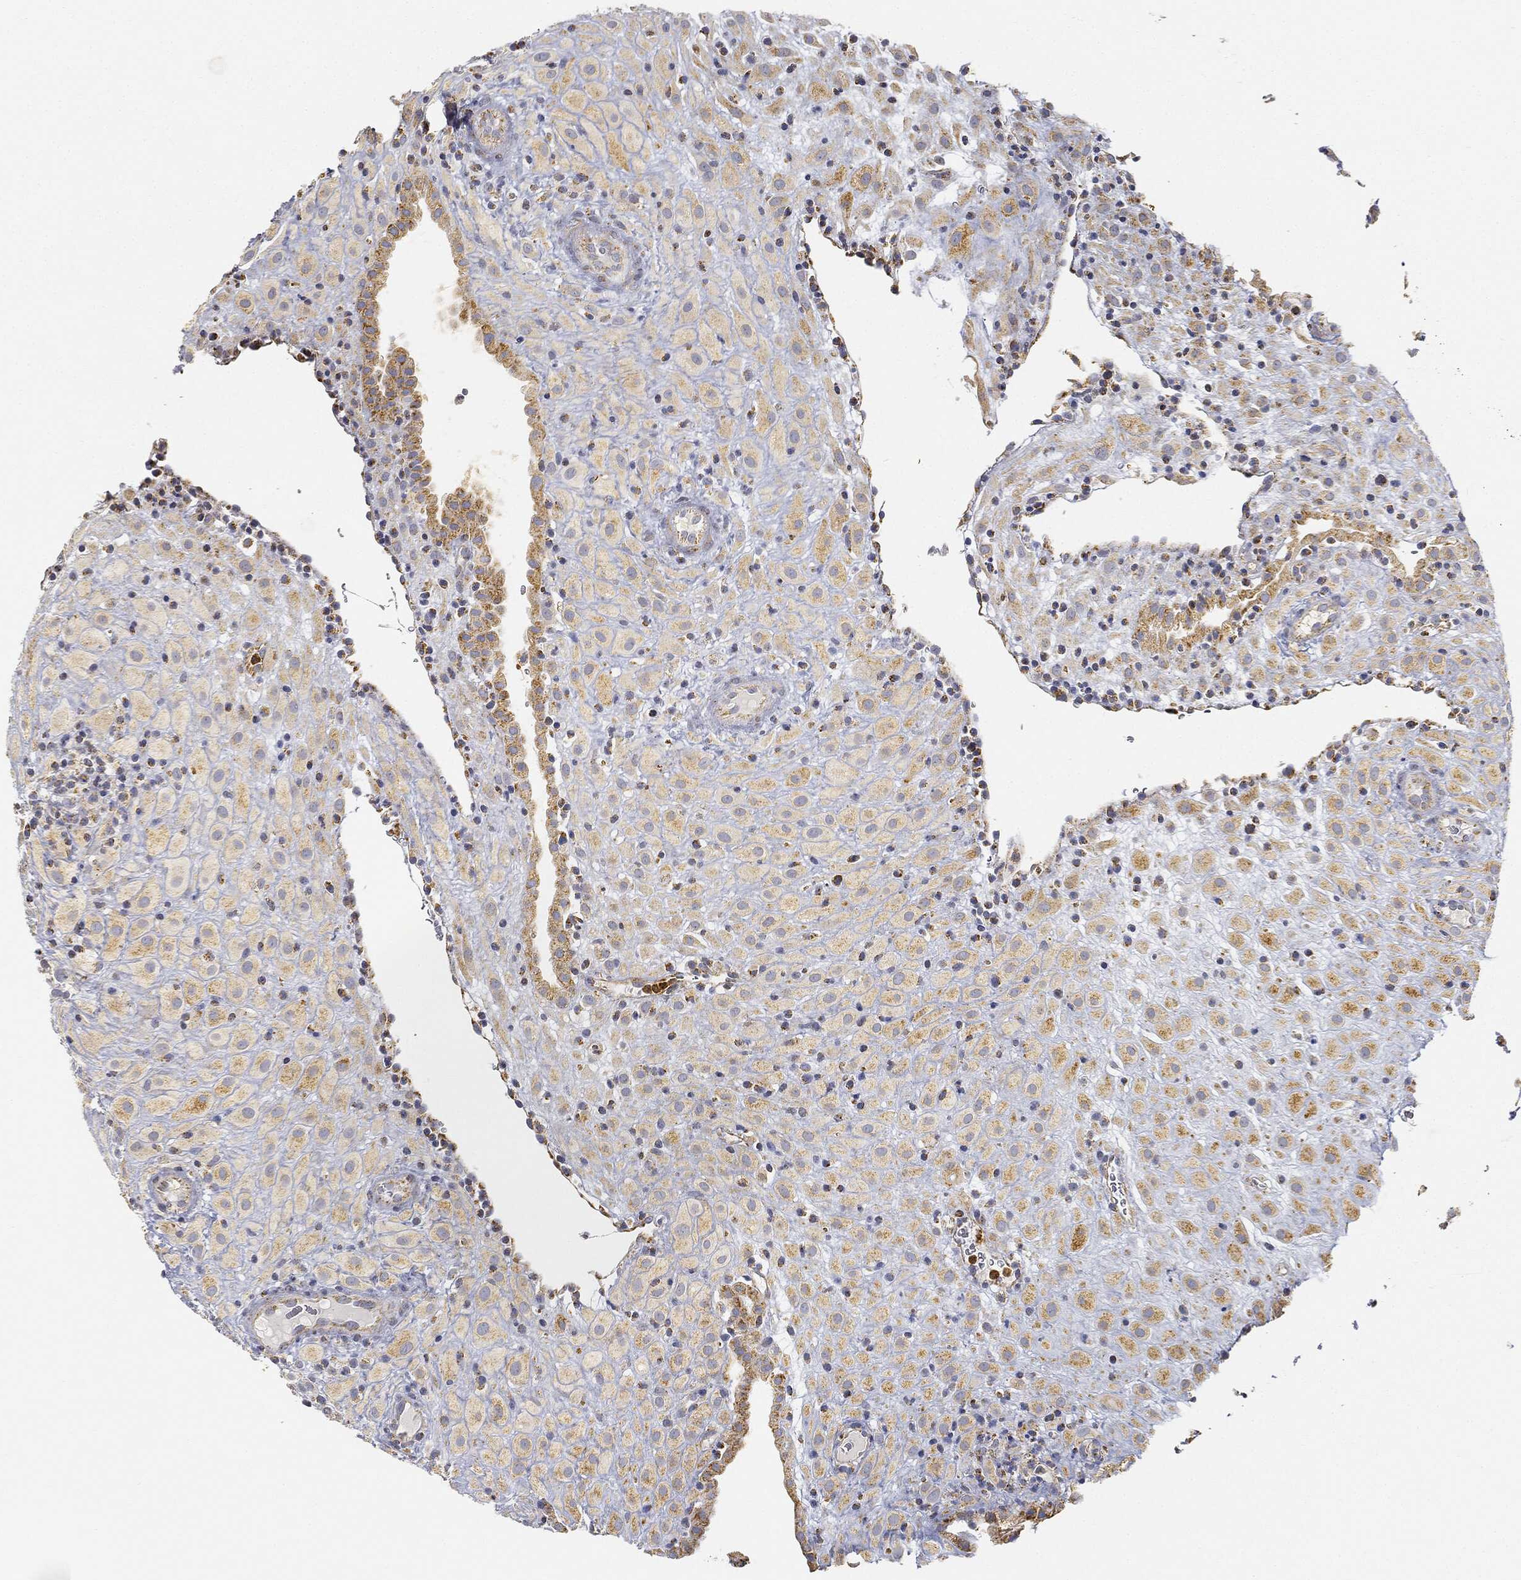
{"staining": {"intensity": "weak", "quantity": ">75%", "location": "cytoplasmic/membranous"}, "tissue": "placenta", "cell_type": "Decidual cells", "image_type": "normal", "snomed": [{"axis": "morphology", "description": "Normal tissue, NOS"}, {"axis": "topography", "description": "Placenta"}], "caption": "Decidual cells reveal weak cytoplasmic/membranous expression in about >75% of cells in benign placenta. Using DAB (brown) and hematoxylin (blue) stains, captured at high magnification using brightfield microscopy.", "gene": "CAPN15", "patient": {"sex": "female", "age": 19}}